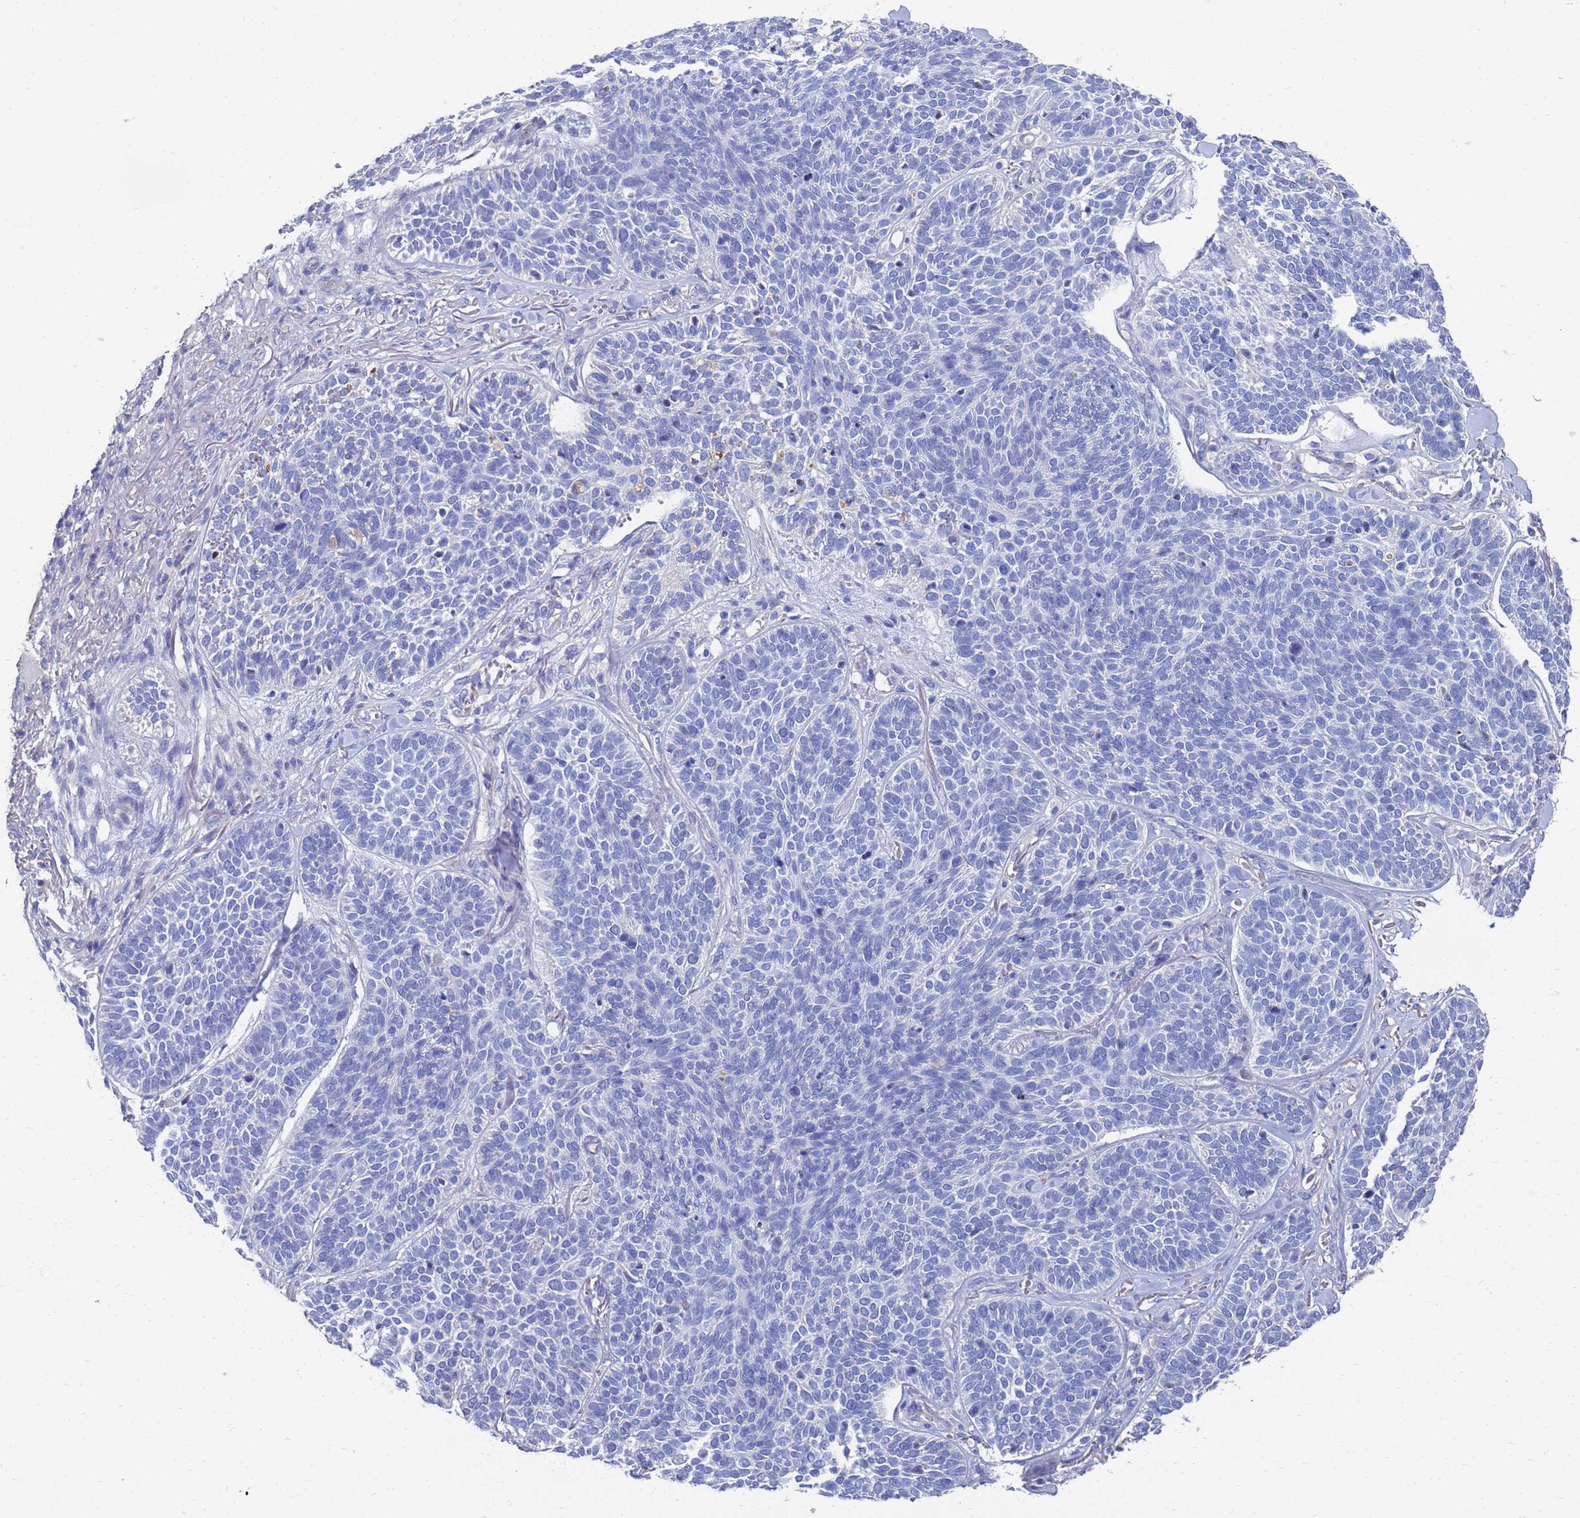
{"staining": {"intensity": "negative", "quantity": "none", "location": "none"}, "tissue": "skin cancer", "cell_type": "Tumor cells", "image_type": "cancer", "snomed": [{"axis": "morphology", "description": "Basal cell carcinoma"}, {"axis": "topography", "description": "Skin"}], "caption": "Skin cancer (basal cell carcinoma) was stained to show a protein in brown. There is no significant staining in tumor cells. (DAB (3,3'-diaminobenzidine) immunohistochemistry visualized using brightfield microscopy, high magnification).", "gene": "LBX2", "patient": {"sex": "male", "age": 85}}